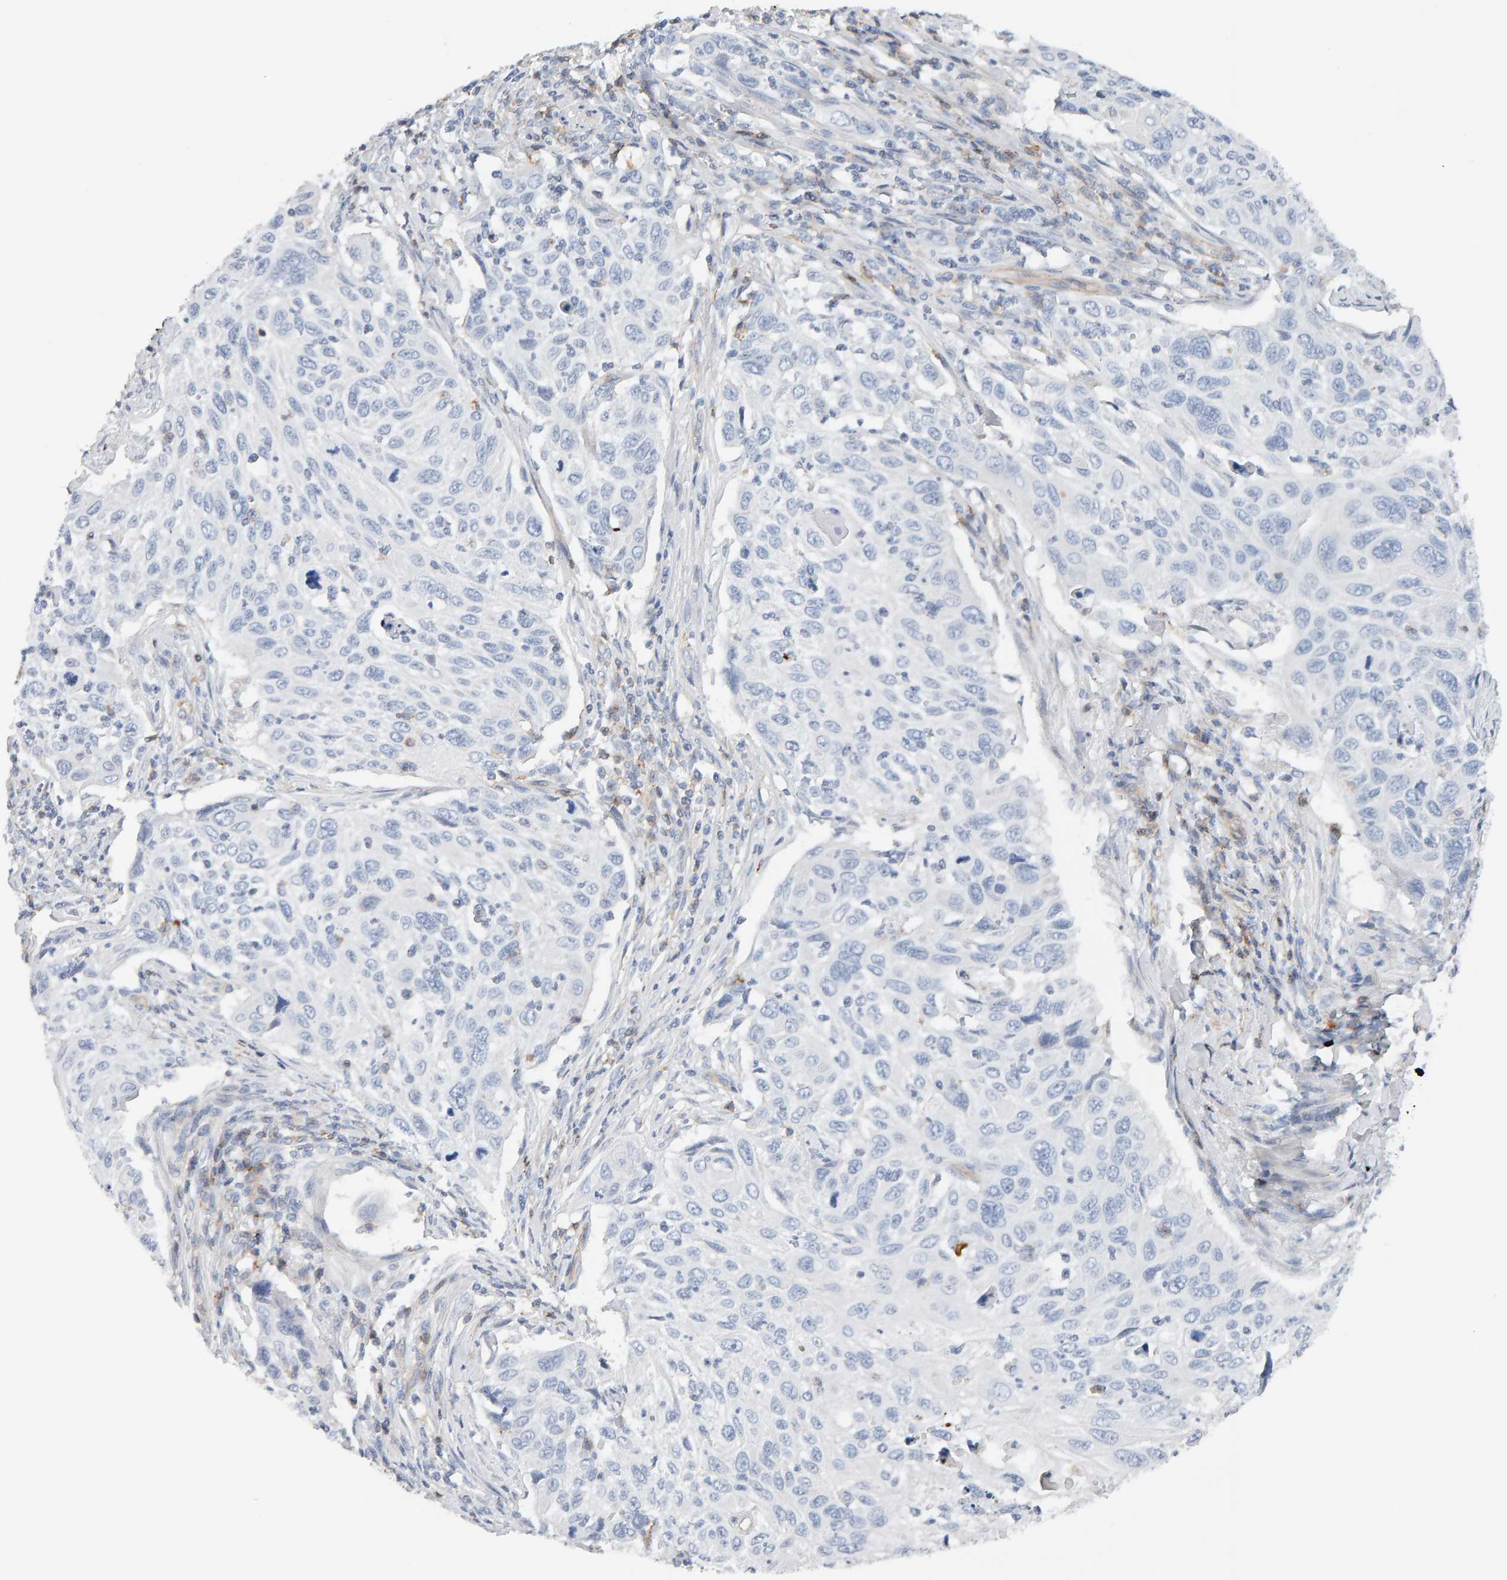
{"staining": {"intensity": "negative", "quantity": "none", "location": "none"}, "tissue": "cervical cancer", "cell_type": "Tumor cells", "image_type": "cancer", "snomed": [{"axis": "morphology", "description": "Squamous cell carcinoma, NOS"}, {"axis": "topography", "description": "Cervix"}], "caption": "An image of cervical cancer stained for a protein demonstrates no brown staining in tumor cells.", "gene": "FYN", "patient": {"sex": "female", "age": 70}}